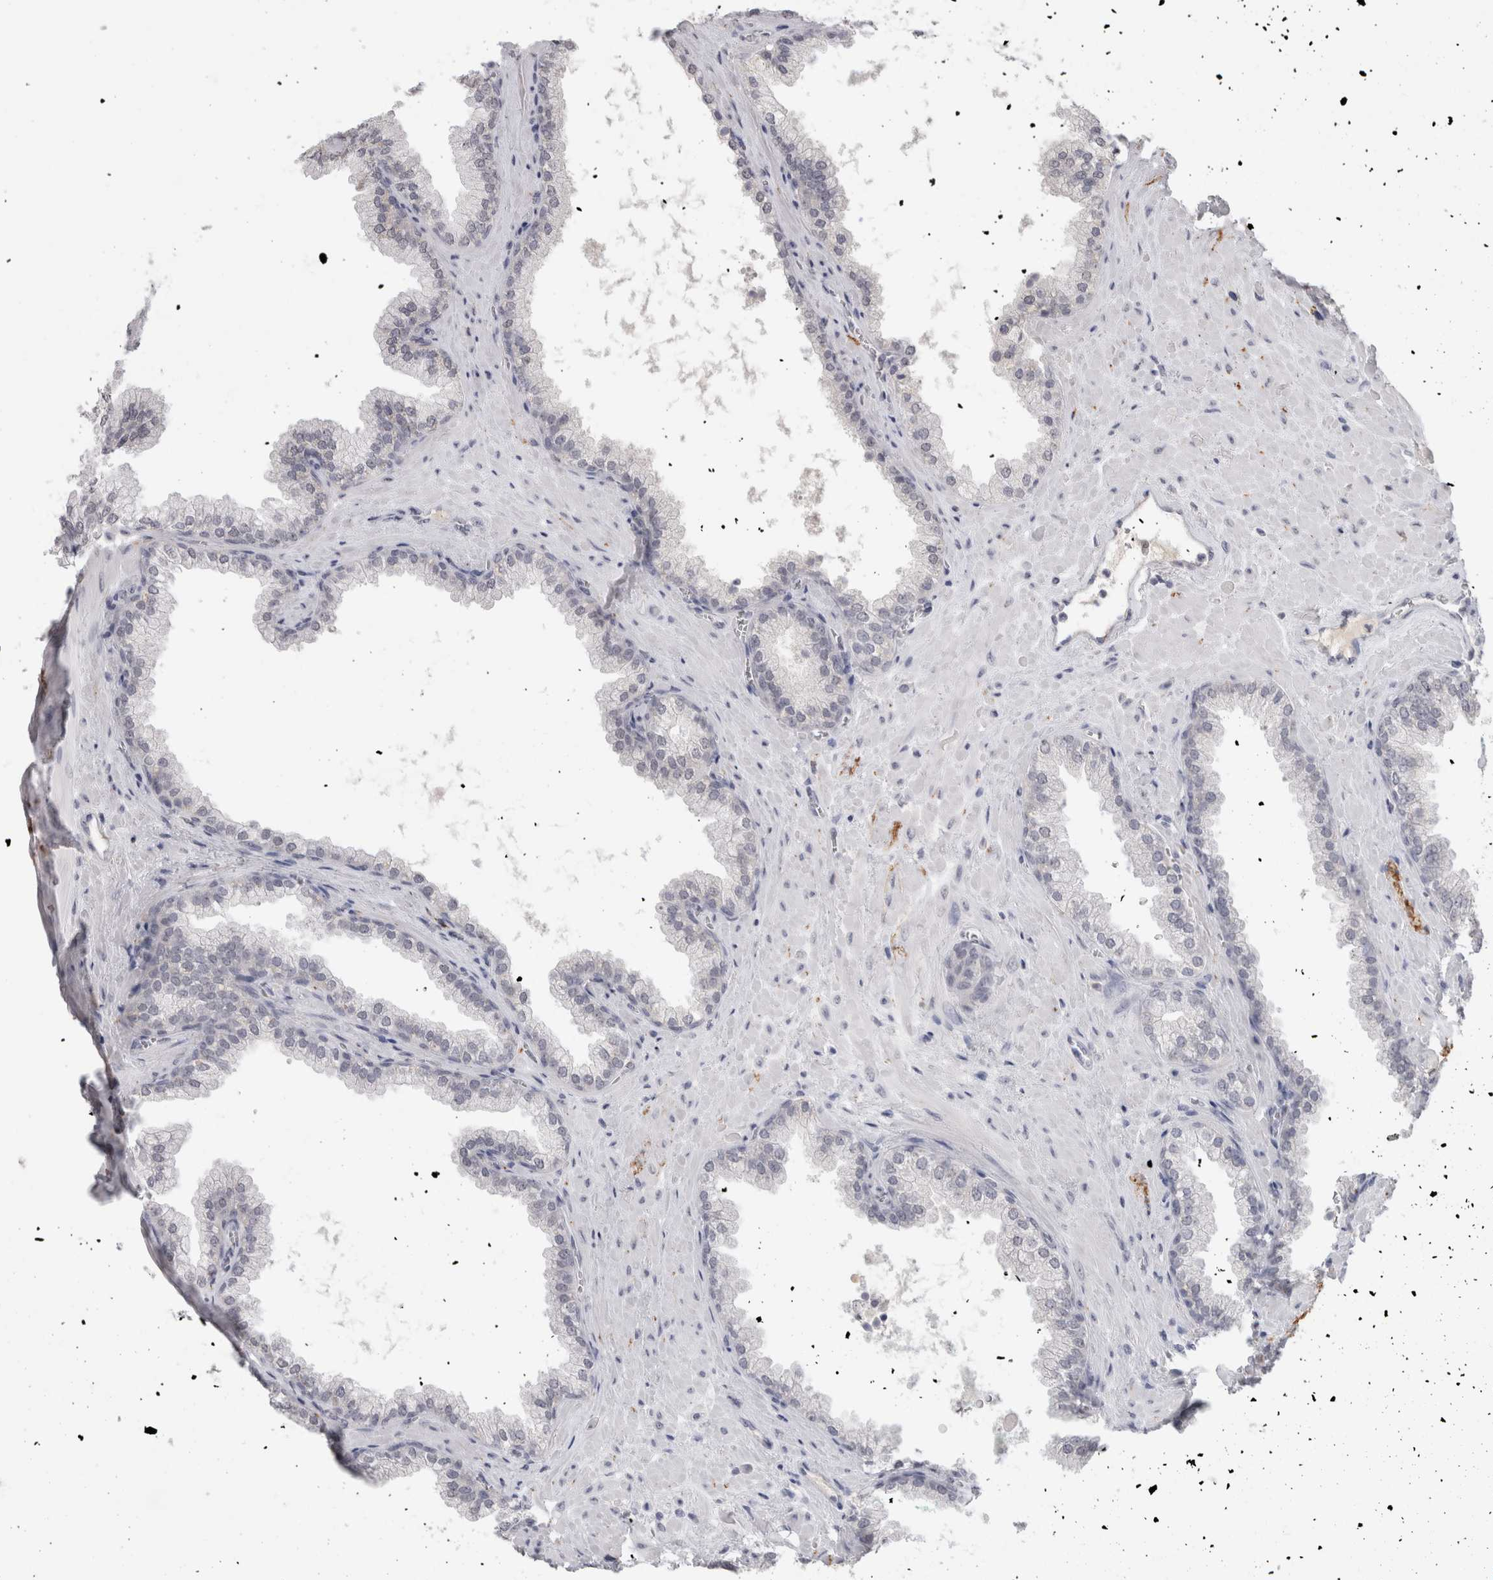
{"staining": {"intensity": "negative", "quantity": "none", "location": "none"}, "tissue": "prostate cancer", "cell_type": "Tumor cells", "image_type": "cancer", "snomed": [{"axis": "morphology", "description": "Adenocarcinoma, Low grade"}, {"axis": "topography", "description": "Prostate"}], "caption": "An immunohistochemistry (IHC) photomicrograph of prostate cancer is shown. There is no staining in tumor cells of prostate cancer. (Stains: DAB immunohistochemistry (IHC) with hematoxylin counter stain, Microscopy: brightfield microscopy at high magnification).", "gene": "CADM3", "patient": {"sex": "male", "age": 71}}